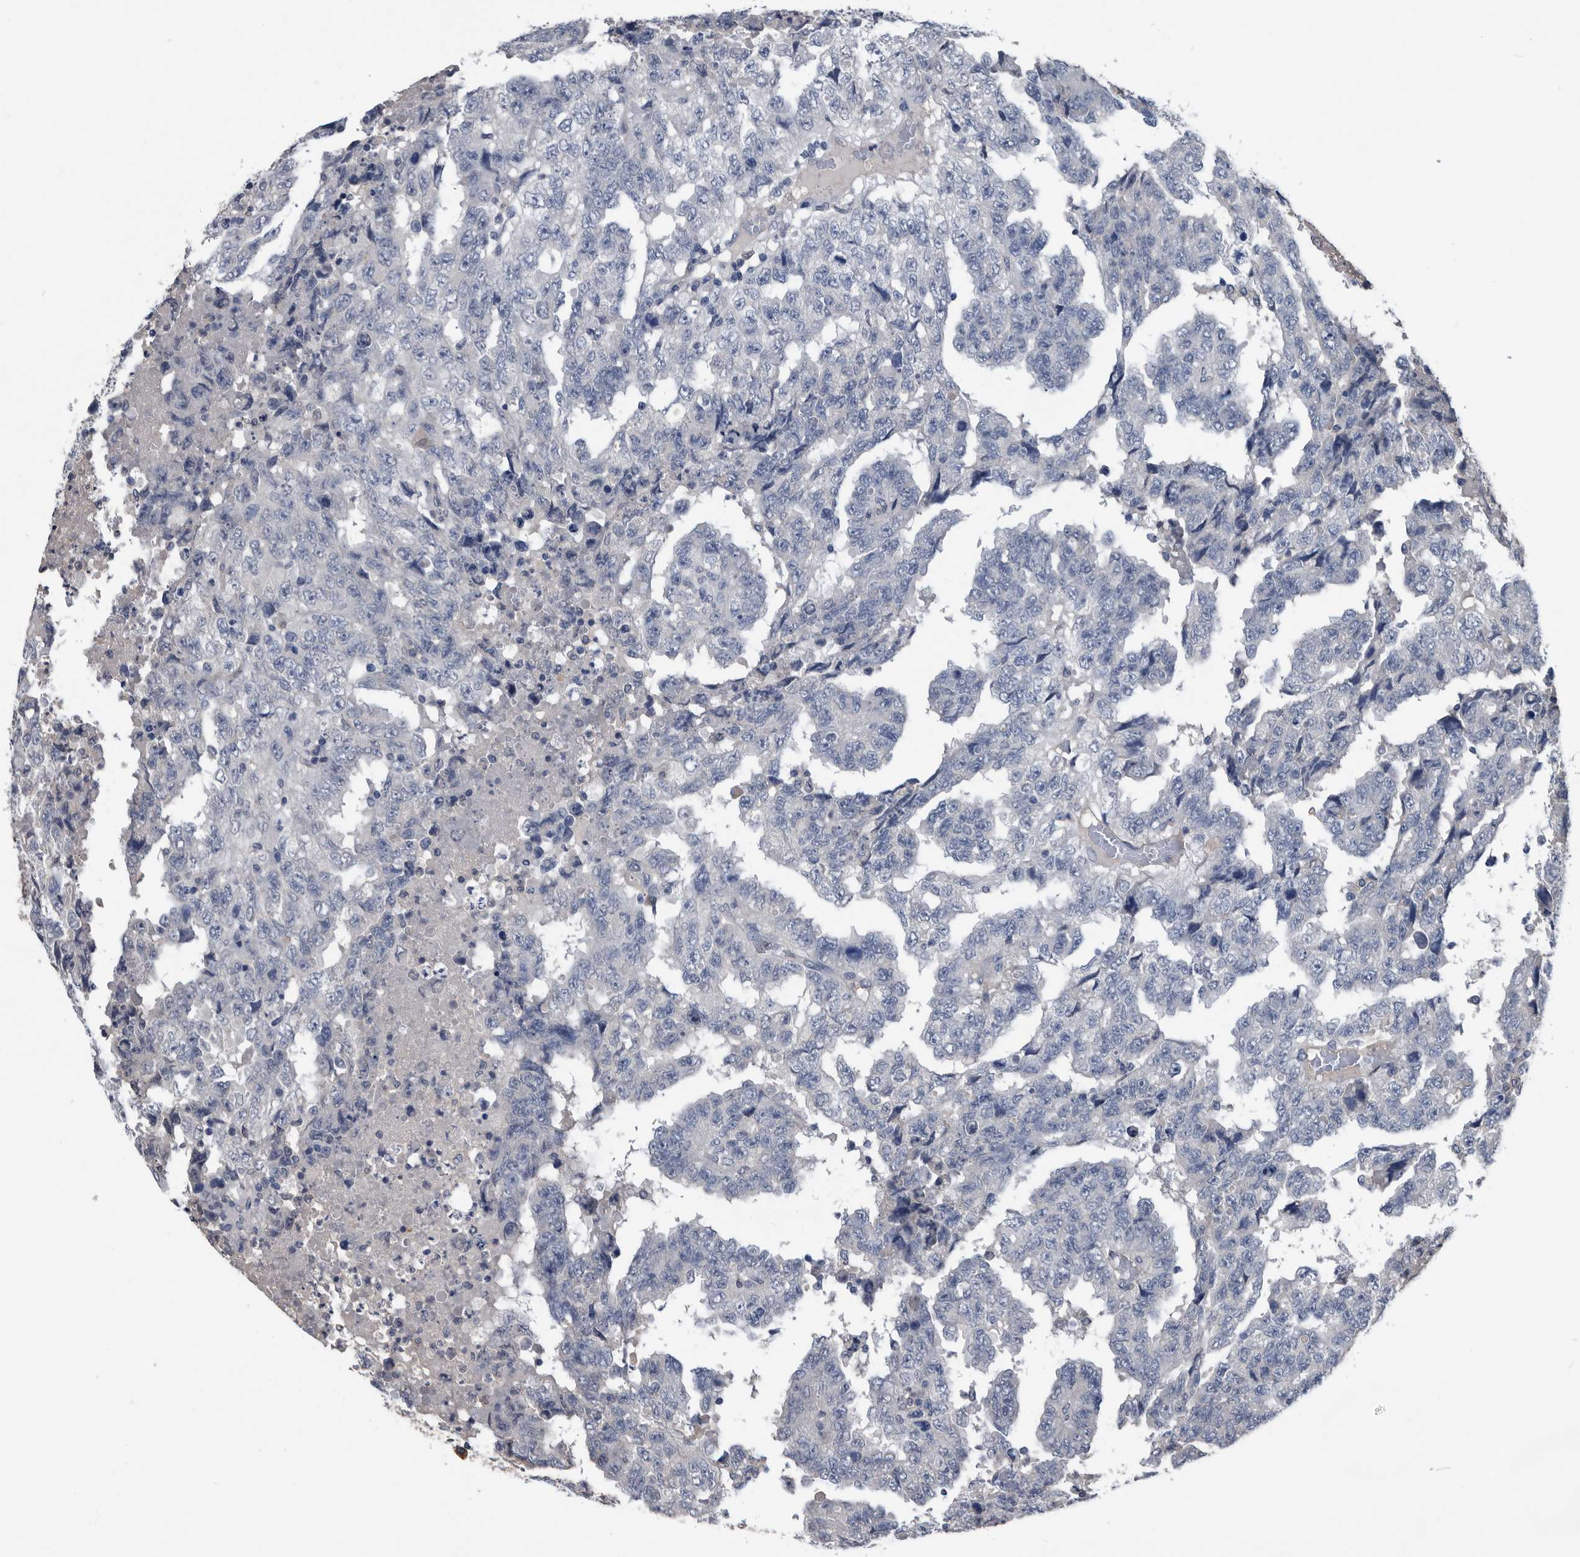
{"staining": {"intensity": "negative", "quantity": "none", "location": "none"}, "tissue": "testis cancer", "cell_type": "Tumor cells", "image_type": "cancer", "snomed": [{"axis": "morphology", "description": "Necrosis, NOS"}, {"axis": "morphology", "description": "Carcinoma, Embryonal, NOS"}, {"axis": "topography", "description": "Testis"}], "caption": "DAB immunohistochemical staining of embryonal carcinoma (testis) demonstrates no significant staining in tumor cells.", "gene": "PDXK", "patient": {"sex": "male", "age": 19}}